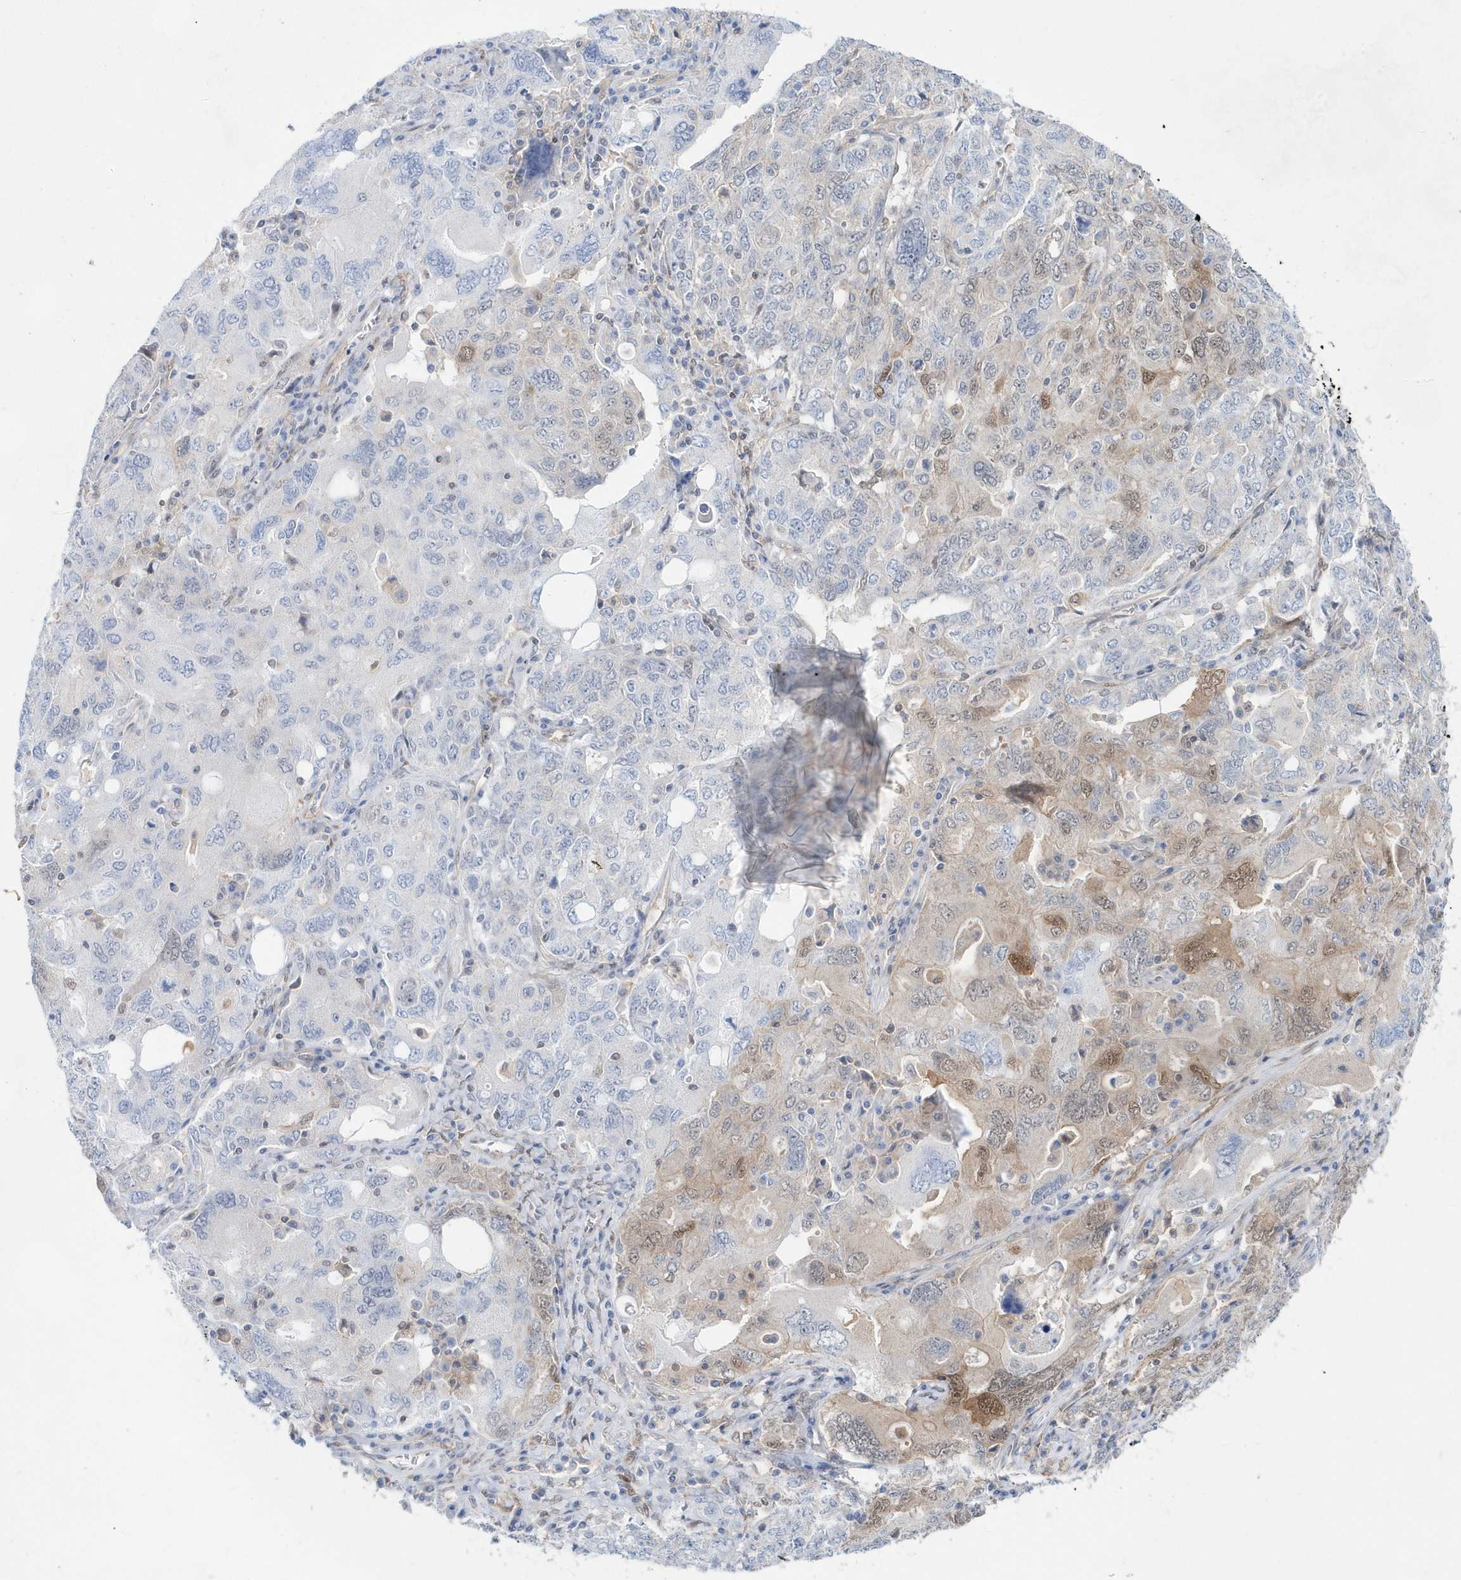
{"staining": {"intensity": "moderate", "quantity": "<25%", "location": "cytoplasmic/membranous,nuclear"}, "tissue": "ovarian cancer", "cell_type": "Tumor cells", "image_type": "cancer", "snomed": [{"axis": "morphology", "description": "Carcinoma, endometroid"}, {"axis": "topography", "description": "Ovary"}], "caption": "Protein staining by IHC reveals moderate cytoplasmic/membranous and nuclear staining in about <25% of tumor cells in ovarian cancer. (brown staining indicates protein expression, while blue staining denotes nuclei).", "gene": "BDH2", "patient": {"sex": "female", "age": 62}}